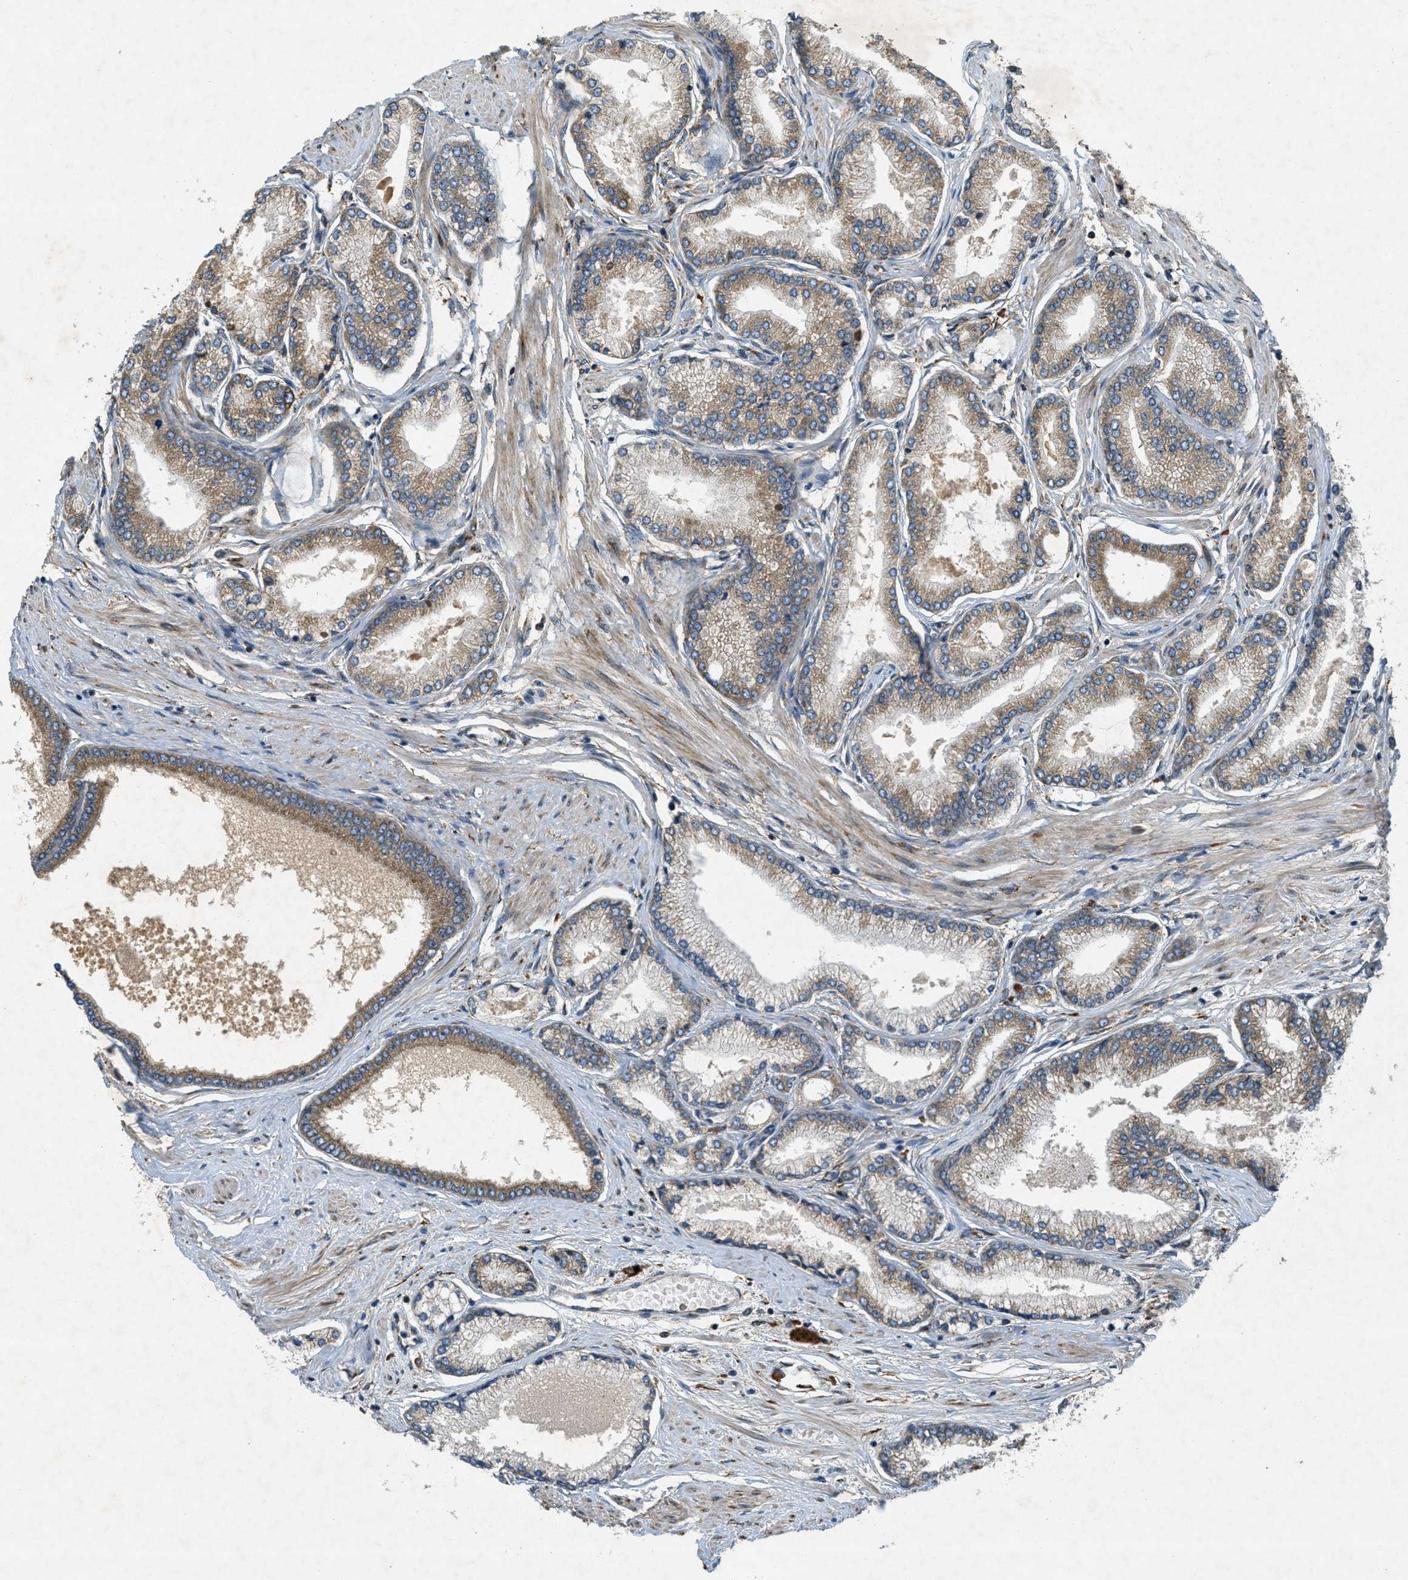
{"staining": {"intensity": "weak", "quantity": ">75%", "location": "cytoplasmic/membranous"}, "tissue": "prostate cancer", "cell_type": "Tumor cells", "image_type": "cancer", "snomed": [{"axis": "morphology", "description": "Adenocarcinoma, High grade"}, {"axis": "topography", "description": "Prostate"}], "caption": "An immunohistochemistry image of neoplastic tissue is shown. Protein staining in brown highlights weak cytoplasmic/membranous positivity in high-grade adenocarcinoma (prostate) within tumor cells.", "gene": "PCDH18", "patient": {"sex": "male", "age": 61}}